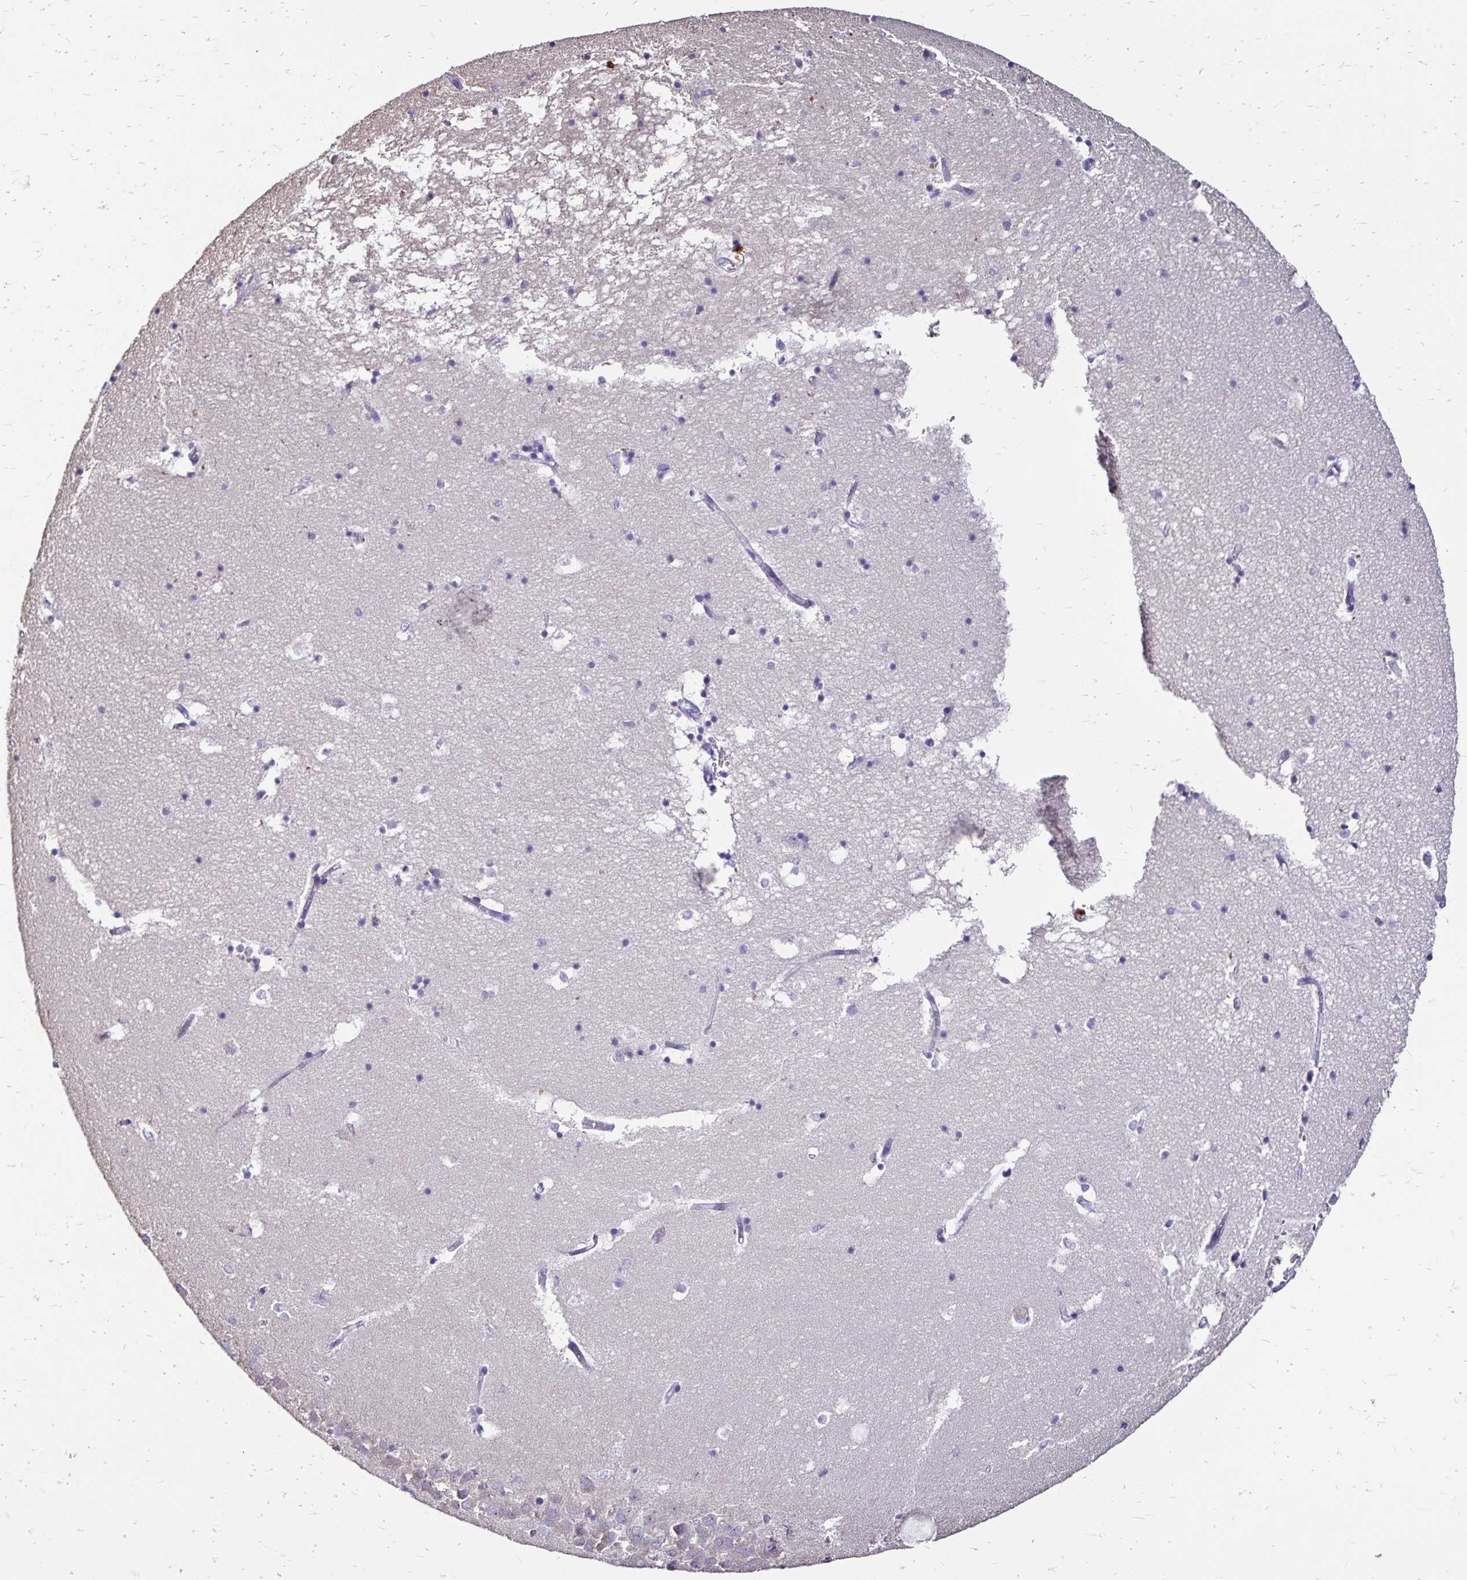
{"staining": {"intensity": "negative", "quantity": "none", "location": "none"}, "tissue": "hippocampus", "cell_type": "Glial cells", "image_type": "normal", "snomed": [{"axis": "morphology", "description": "Normal tissue, NOS"}, {"axis": "topography", "description": "Hippocampus"}], "caption": "Photomicrograph shows no protein staining in glial cells of unremarkable hippocampus.", "gene": "EVPL", "patient": {"sex": "male", "age": 58}}